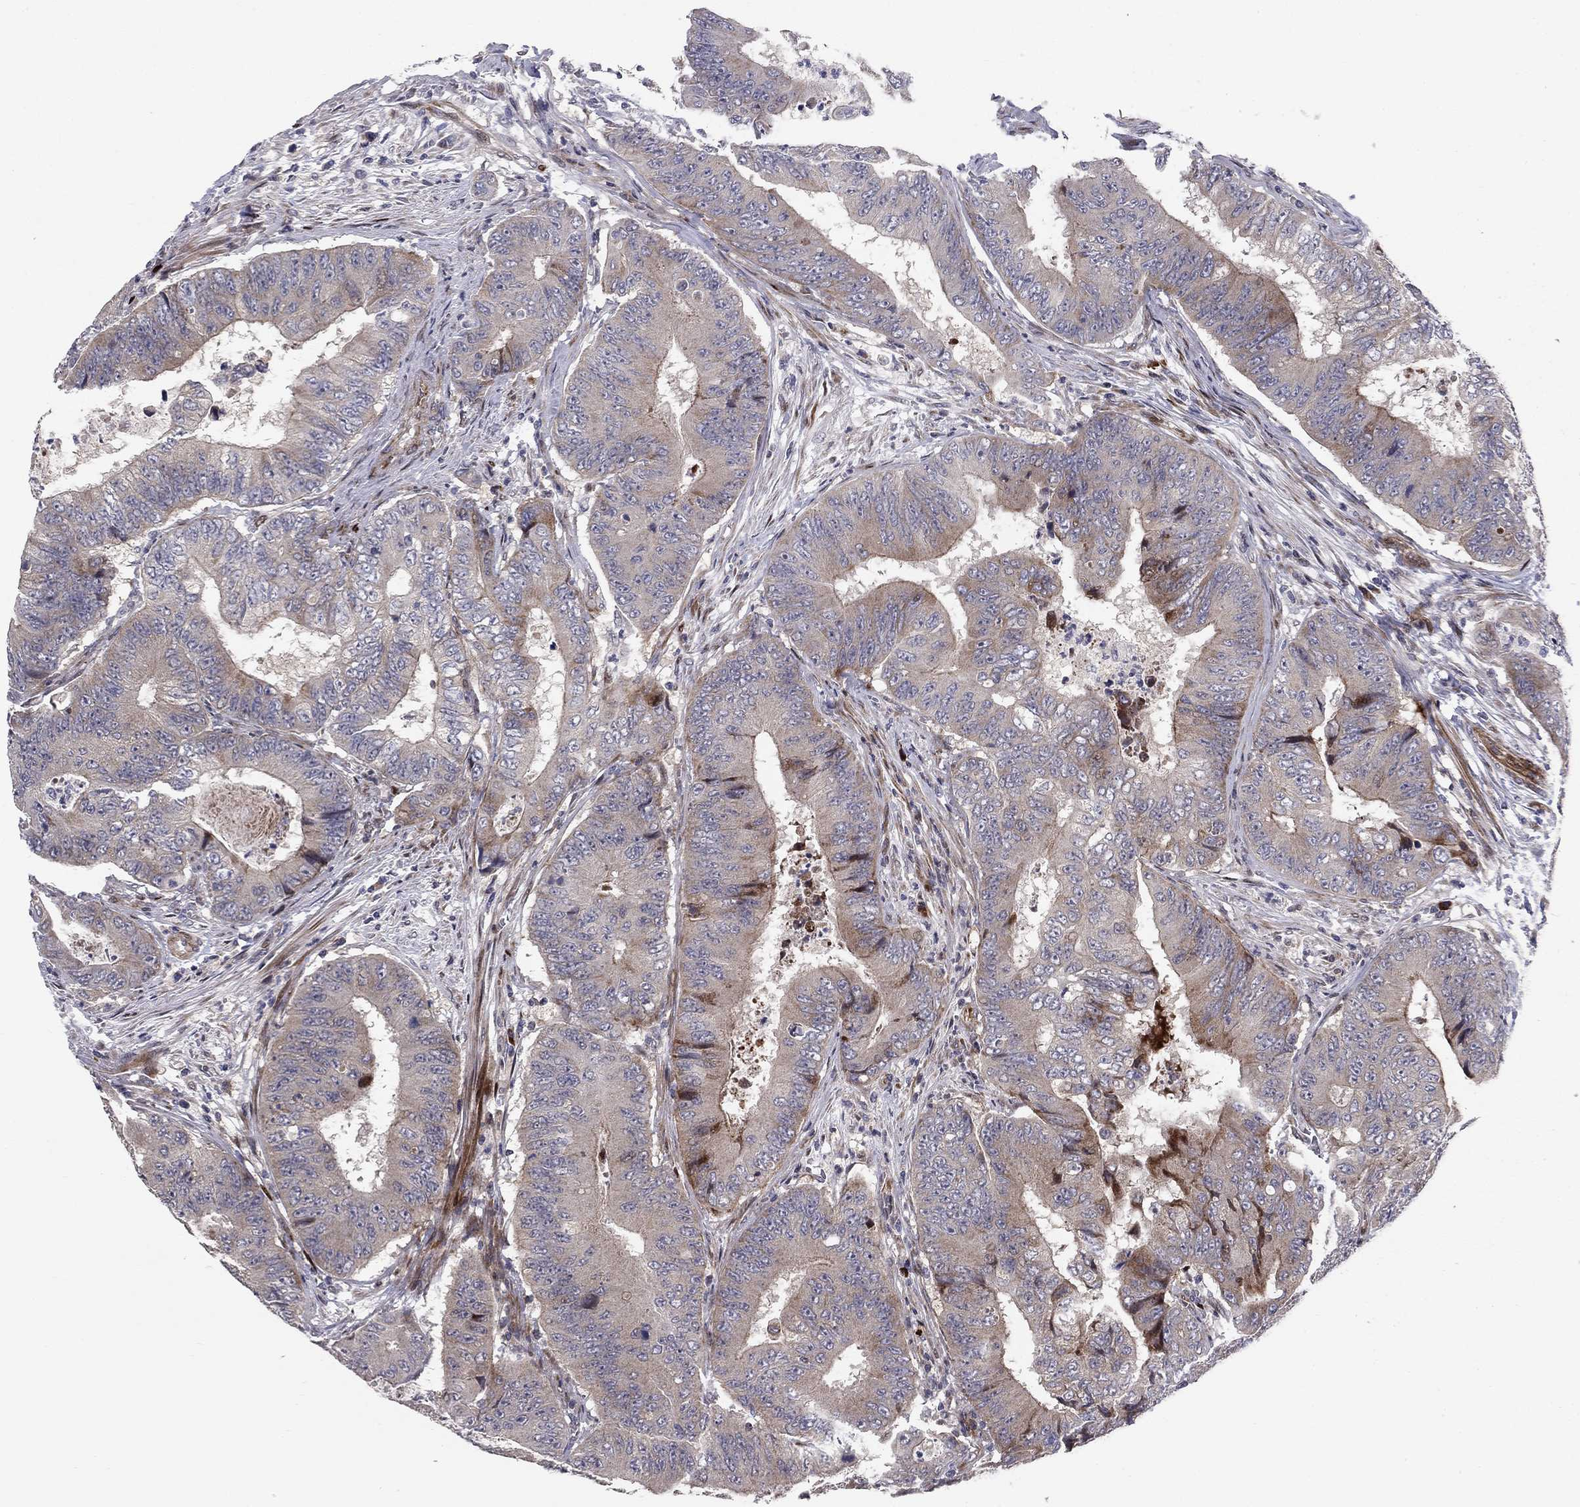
{"staining": {"intensity": "moderate", "quantity": "<25%", "location": "cytoplasmic/membranous"}, "tissue": "colorectal cancer", "cell_type": "Tumor cells", "image_type": "cancer", "snomed": [{"axis": "morphology", "description": "Adenocarcinoma, NOS"}, {"axis": "topography", "description": "Colon"}], "caption": "Human adenocarcinoma (colorectal) stained with a protein marker shows moderate staining in tumor cells.", "gene": "MIOS", "patient": {"sex": "female", "age": 48}}